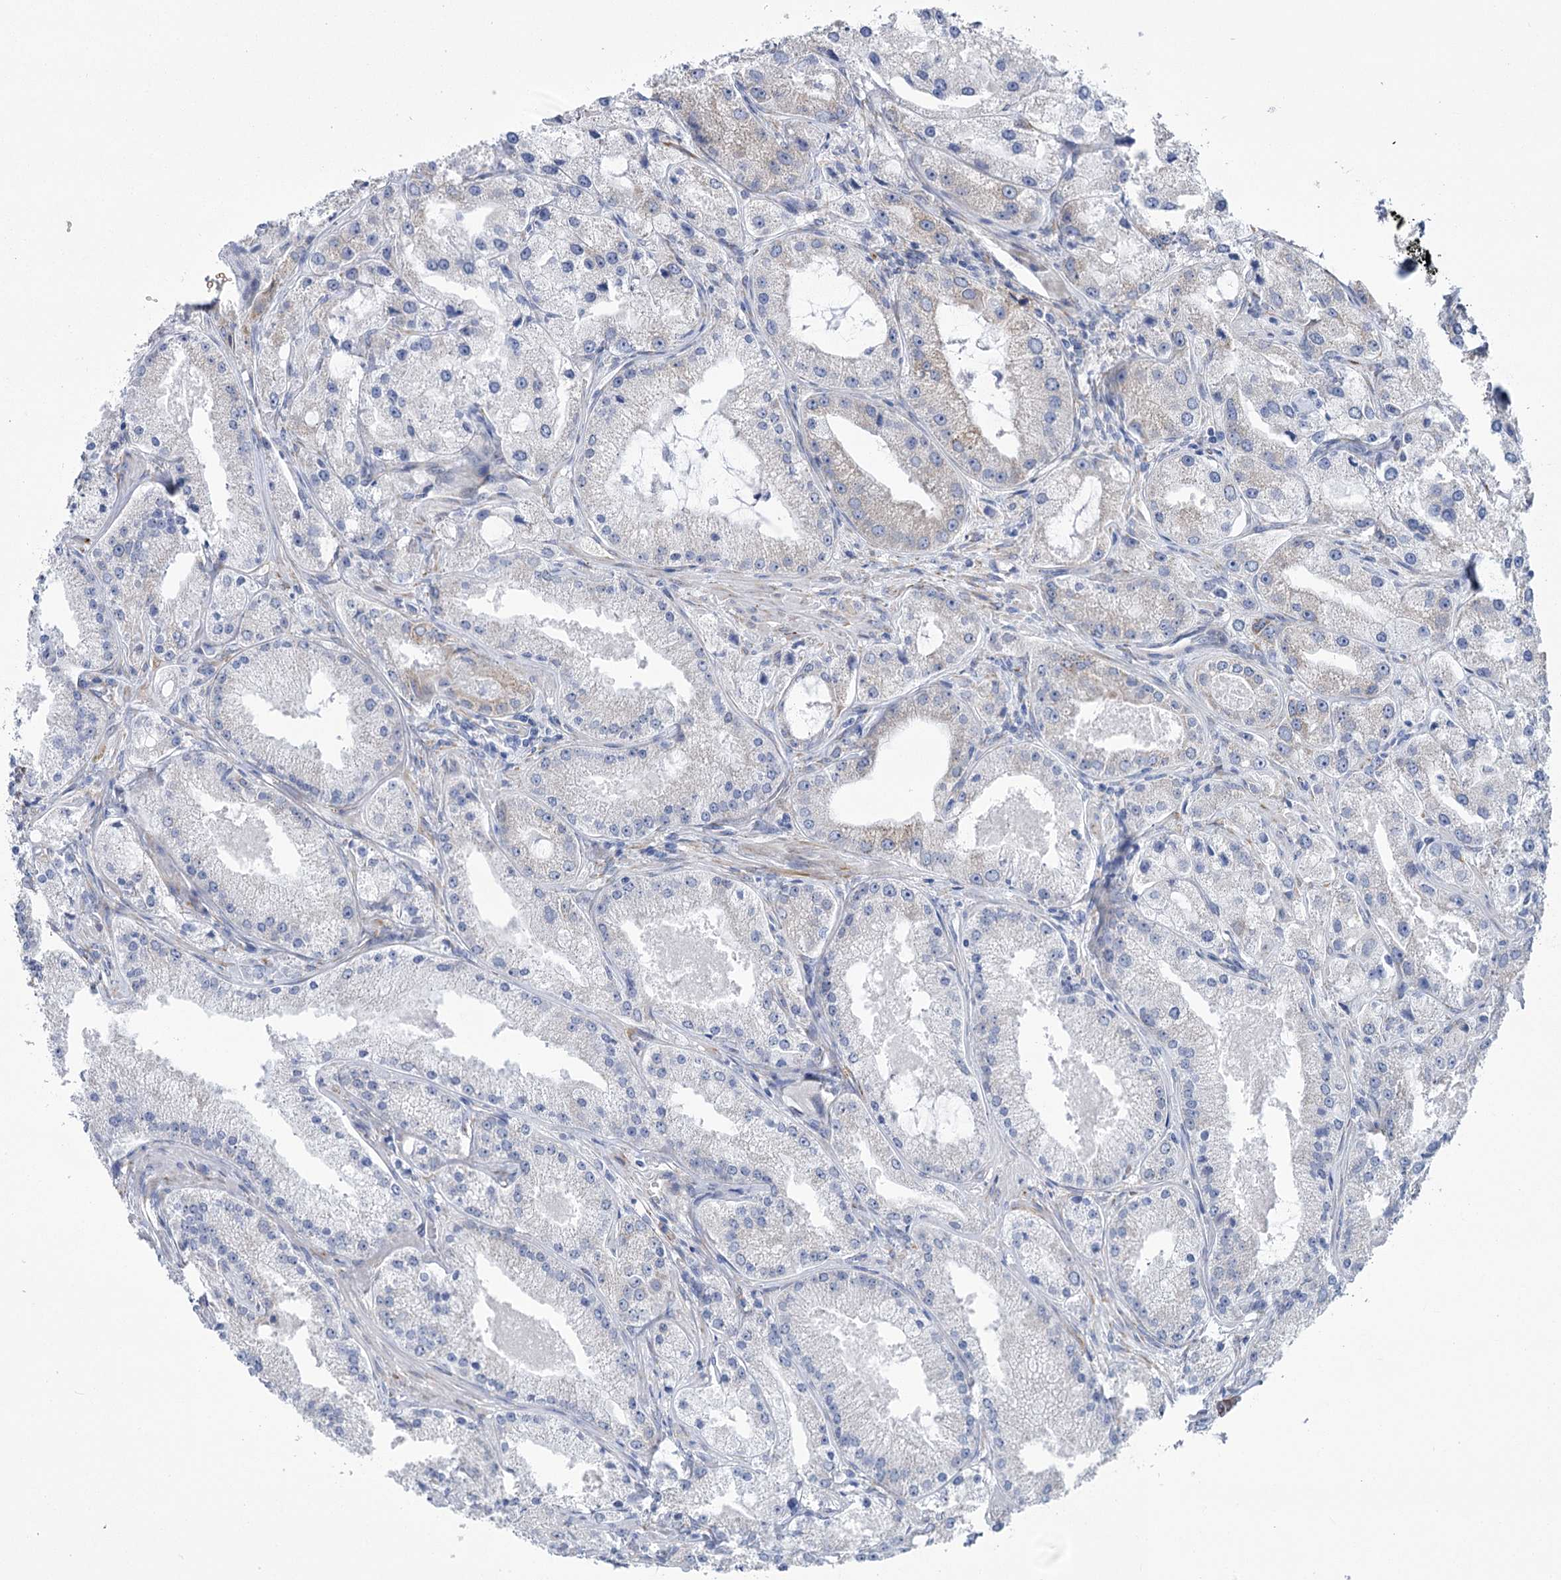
{"staining": {"intensity": "negative", "quantity": "none", "location": "none"}, "tissue": "prostate cancer", "cell_type": "Tumor cells", "image_type": "cancer", "snomed": [{"axis": "morphology", "description": "Adenocarcinoma, Low grade"}, {"axis": "topography", "description": "Prostate"}], "caption": "A photomicrograph of prostate cancer stained for a protein exhibits no brown staining in tumor cells.", "gene": "YTHDC2", "patient": {"sex": "male", "age": 69}}